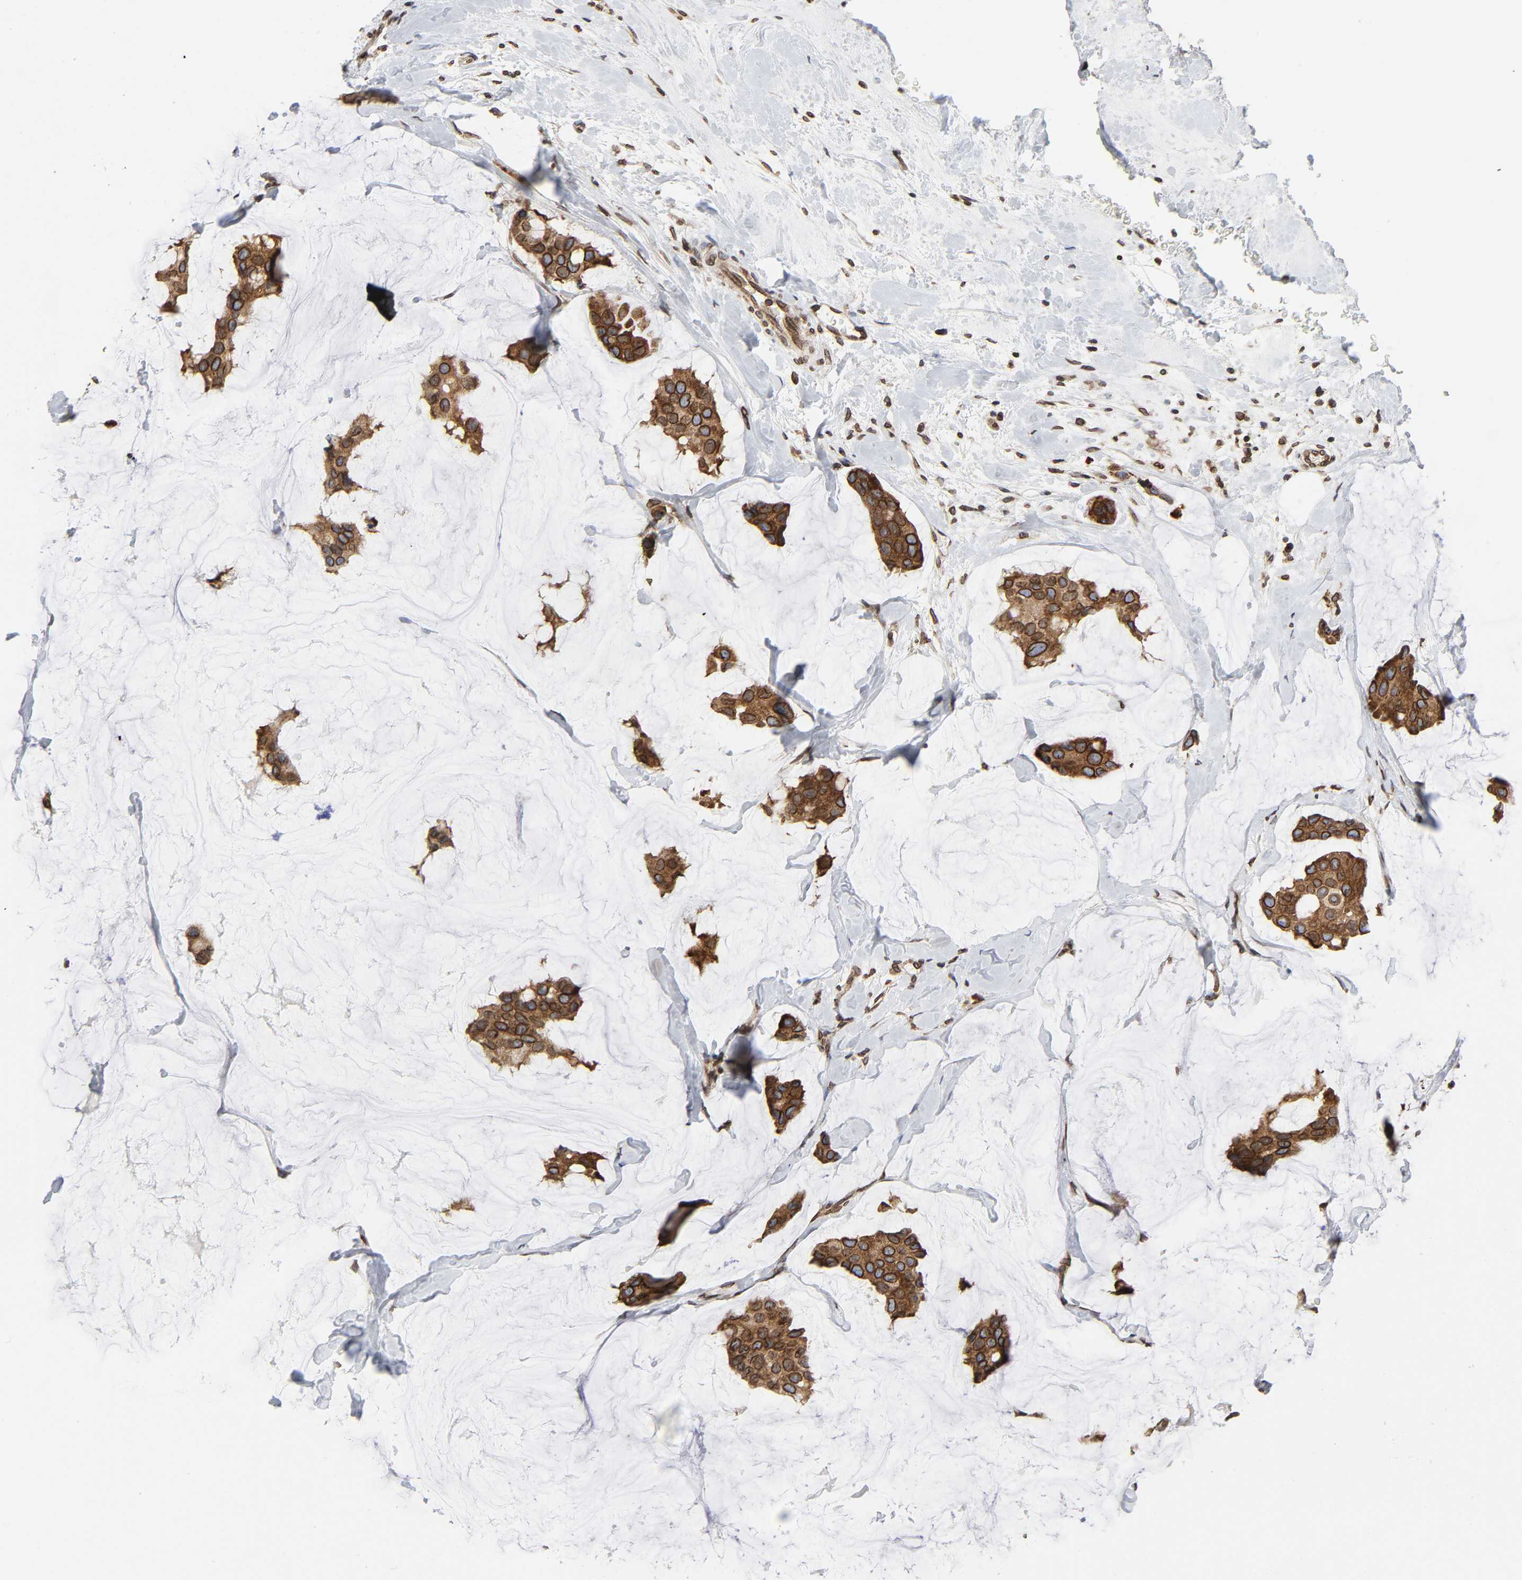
{"staining": {"intensity": "strong", "quantity": ">75%", "location": "cytoplasmic/membranous,nuclear"}, "tissue": "breast cancer", "cell_type": "Tumor cells", "image_type": "cancer", "snomed": [{"axis": "morphology", "description": "Normal tissue, NOS"}, {"axis": "morphology", "description": "Duct carcinoma"}, {"axis": "topography", "description": "Breast"}], "caption": "Protein staining displays strong cytoplasmic/membranous and nuclear expression in about >75% of tumor cells in breast cancer (invasive ductal carcinoma). (DAB (3,3'-diaminobenzidine) IHC with brightfield microscopy, high magnification).", "gene": "RANGAP1", "patient": {"sex": "female", "age": 50}}